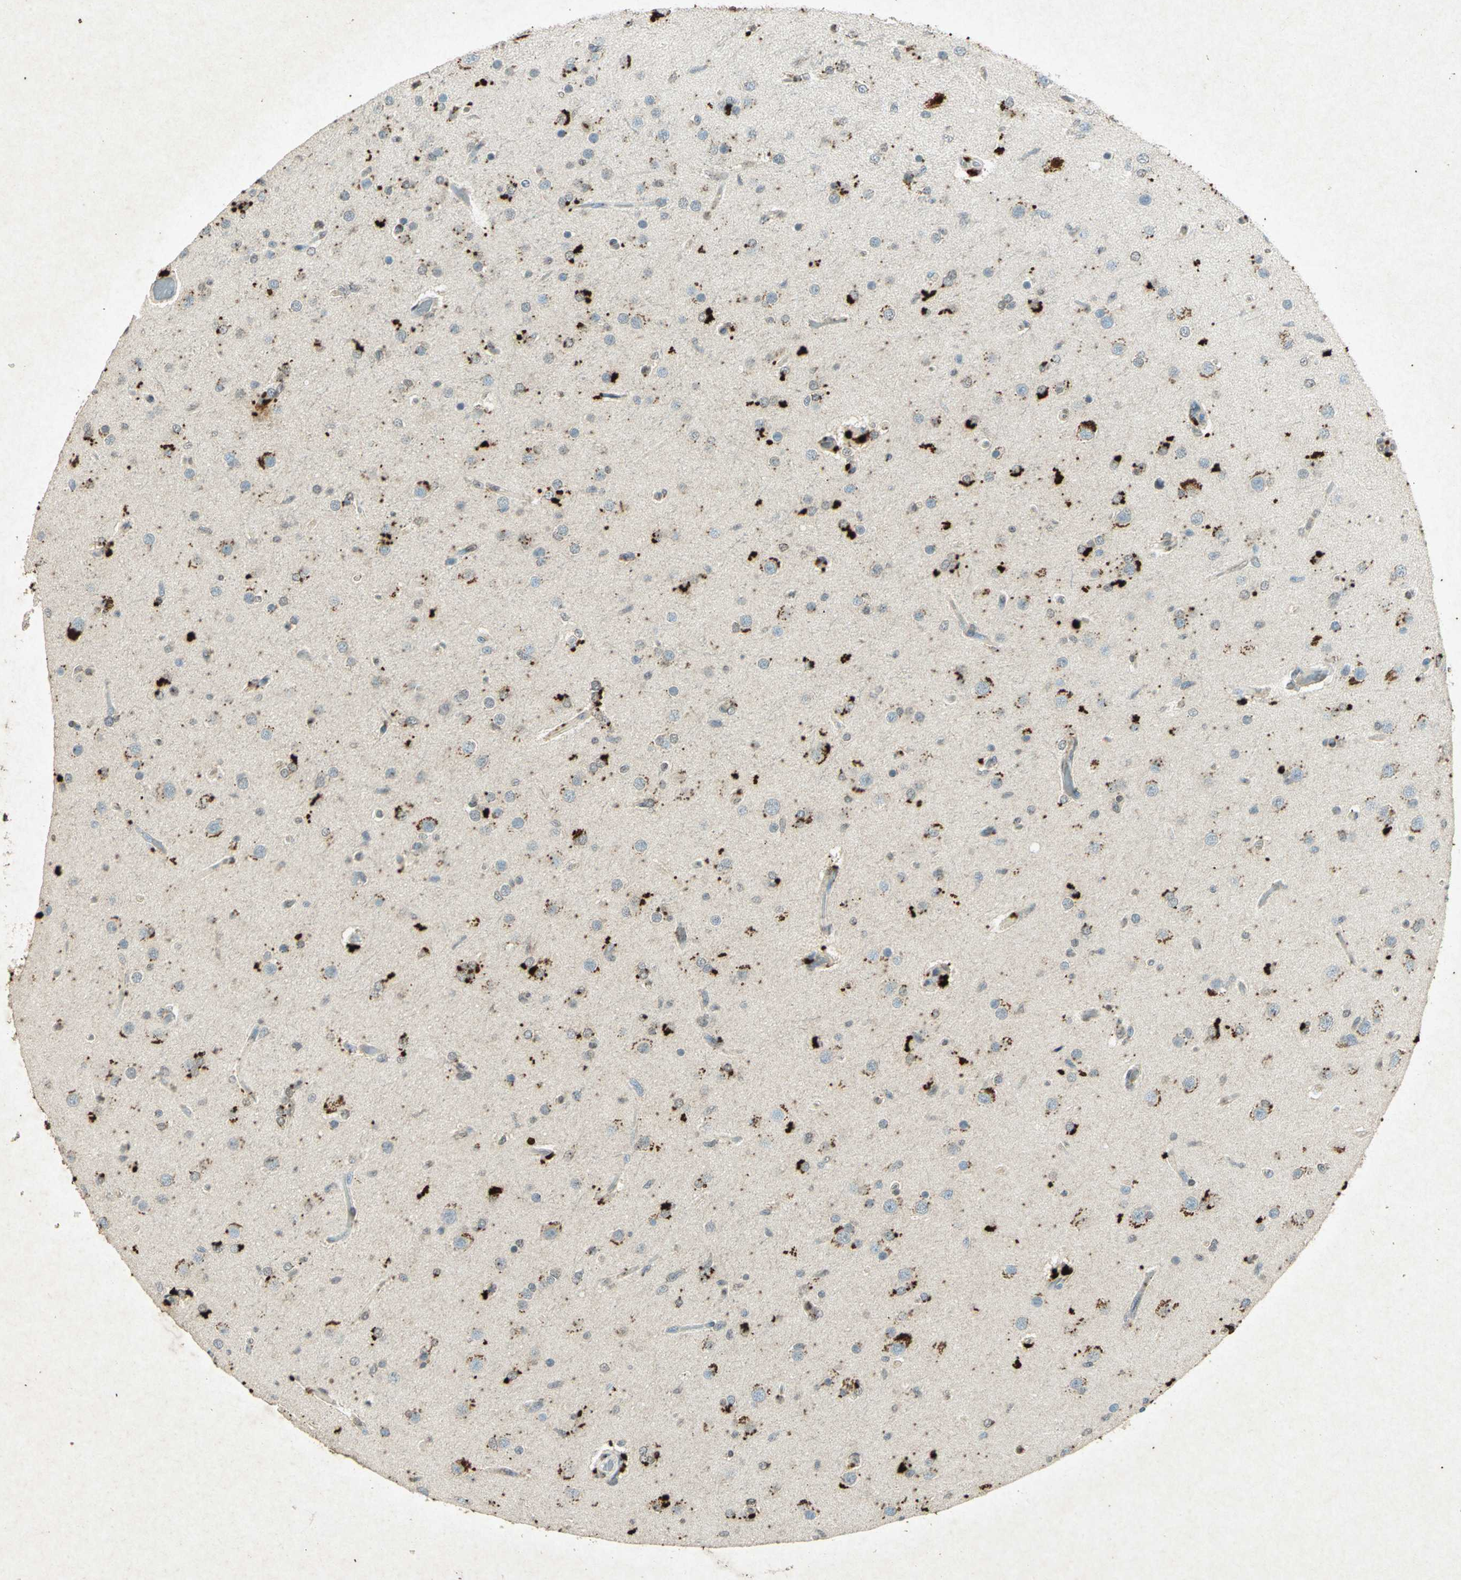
{"staining": {"intensity": "strong", "quantity": "<25%", "location": "cytoplasmic/membranous"}, "tissue": "glioma", "cell_type": "Tumor cells", "image_type": "cancer", "snomed": [{"axis": "morphology", "description": "Glioma, malignant, High grade"}, {"axis": "topography", "description": "Brain"}], "caption": "Immunohistochemical staining of malignant glioma (high-grade) displays medium levels of strong cytoplasmic/membranous expression in about <25% of tumor cells. (IHC, brightfield microscopy, high magnification).", "gene": "PSEN1", "patient": {"sex": "male", "age": 33}}